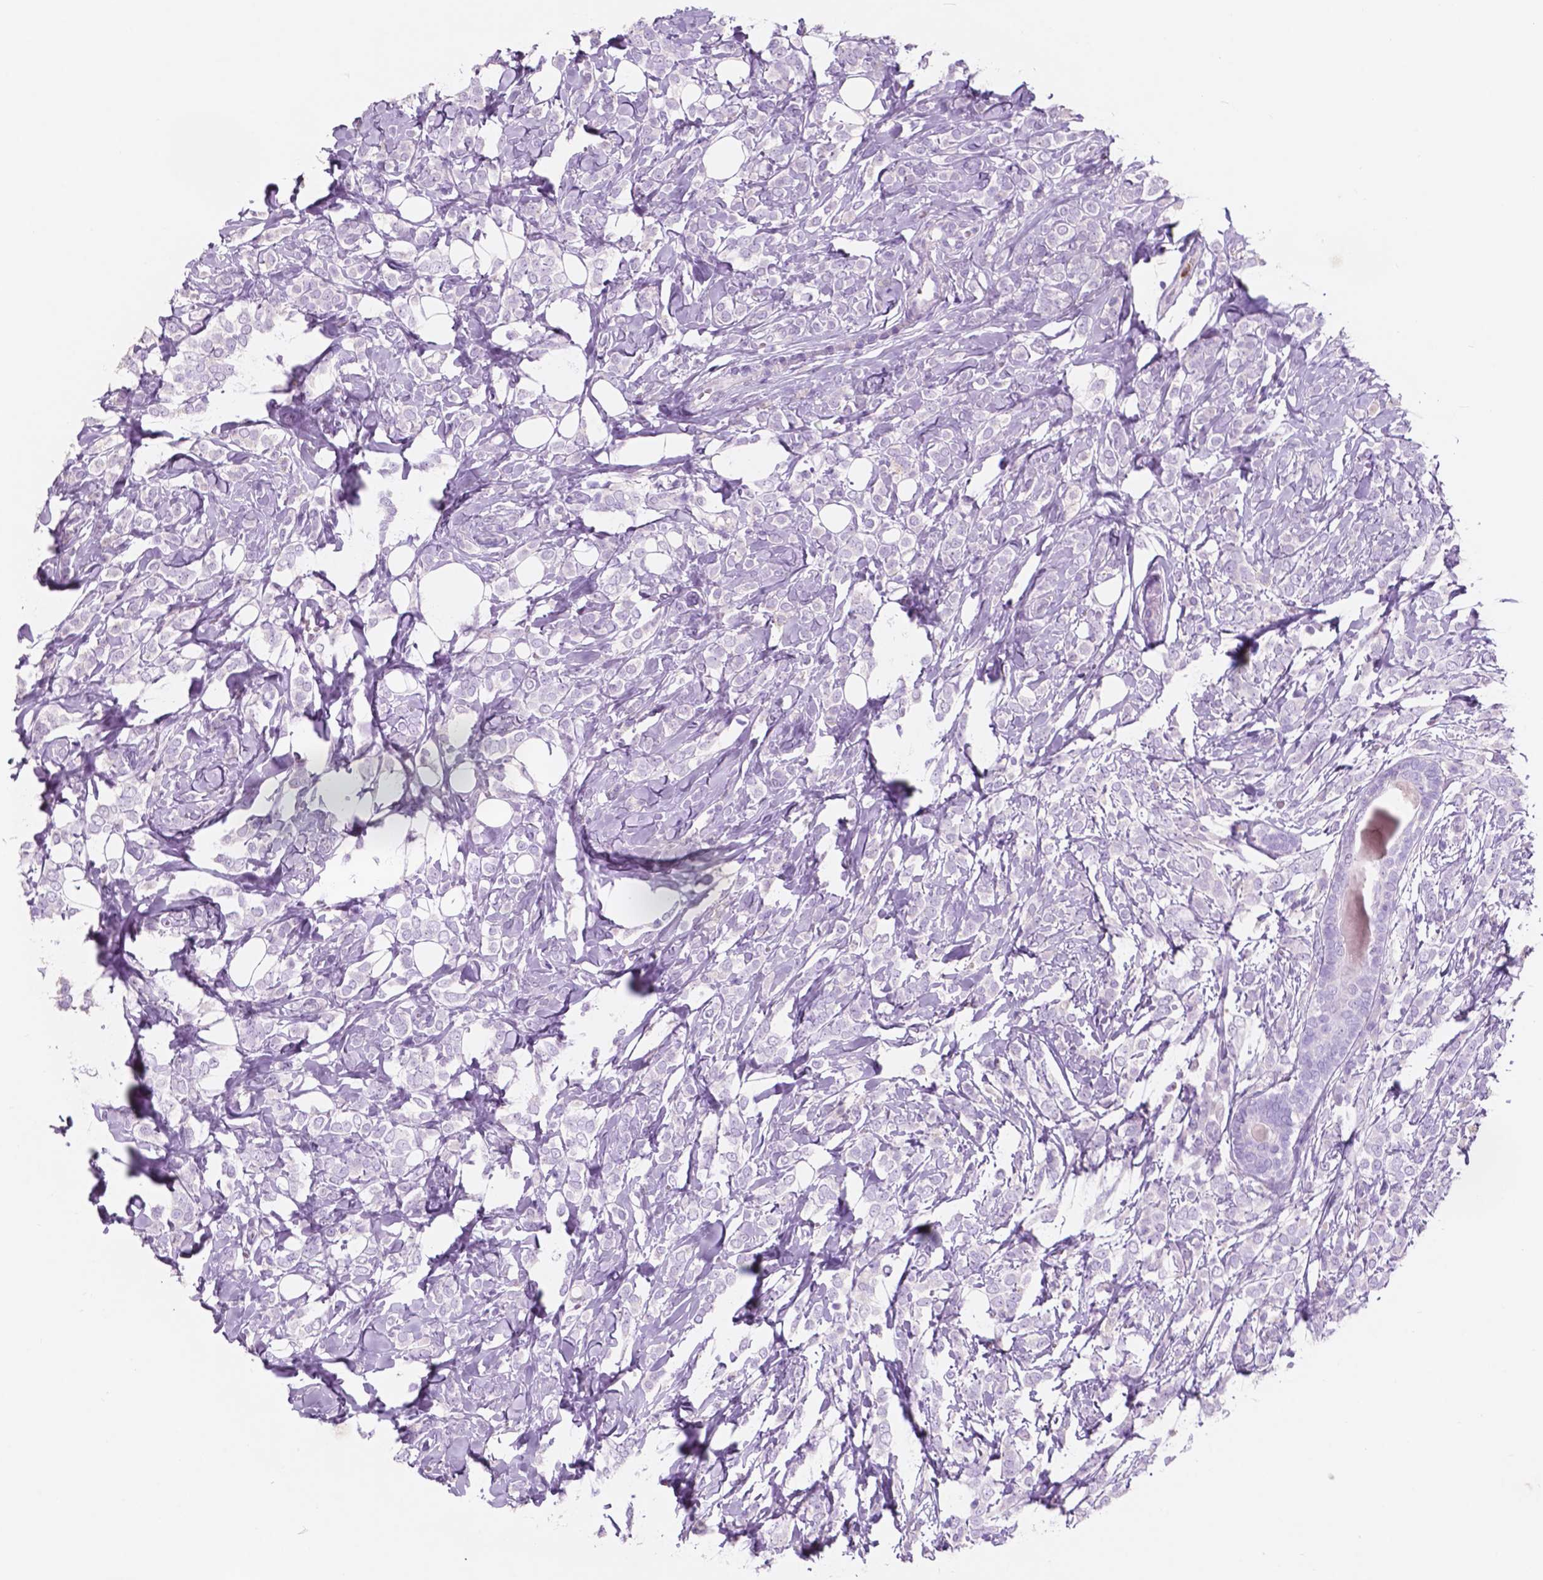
{"staining": {"intensity": "negative", "quantity": "none", "location": "none"}, "tissue": "breast cancer", "cell_type": "Tumor cells", "image_type": "cancer", "snomed": [{"axis": "morphology", "description": "Lobular carcinoma"}, {"axis": "topography", "description": "Breast"}], "caption": "DAB immunohistochemical staining of breast cancer (lobular carcinoma) displays no significant staining in tumor cells.", "gene": "CUZD1", "patient": {"sex": "female", "age": 49}}